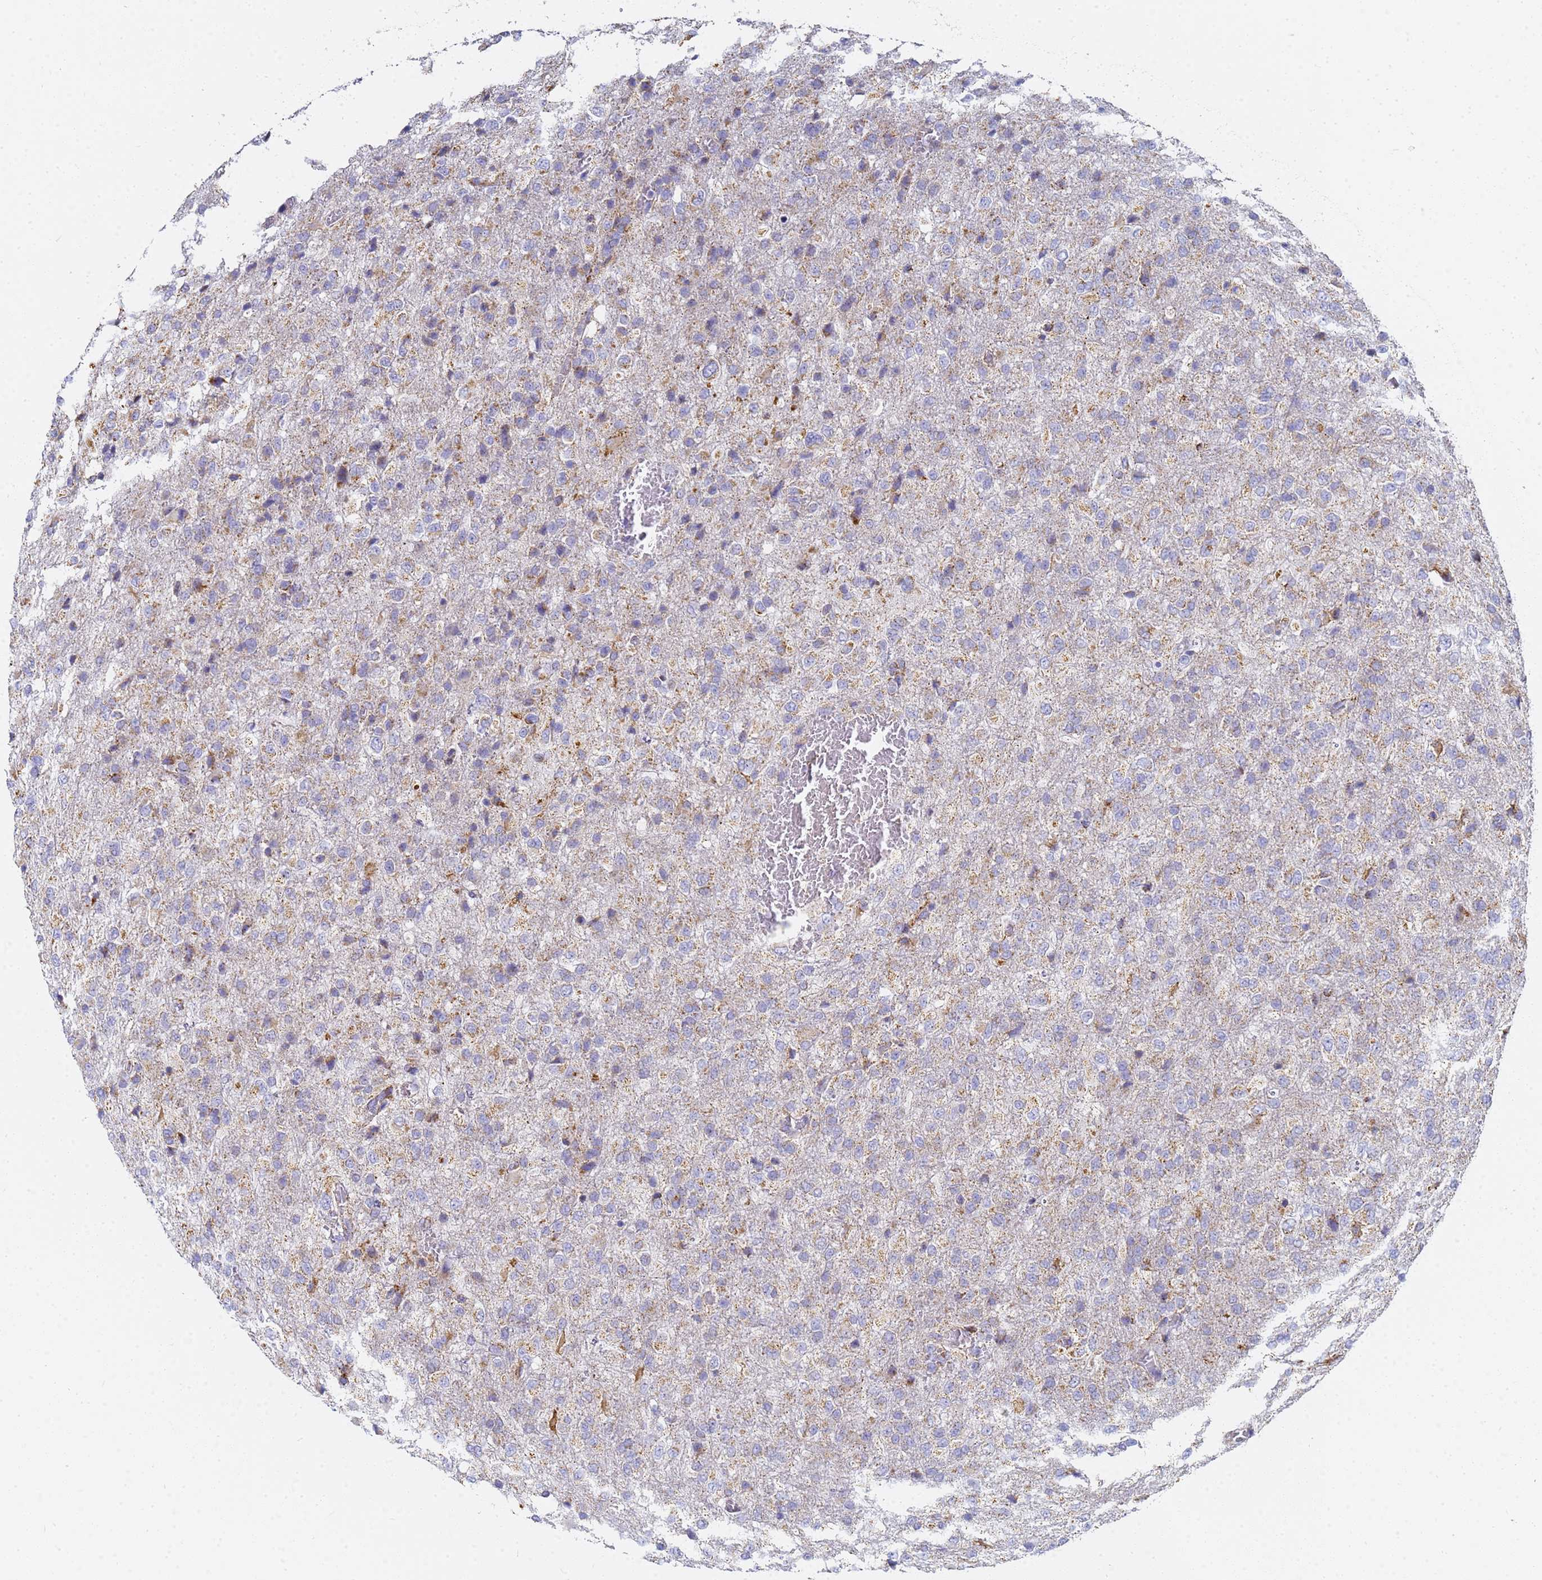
{"staining": {"intensity": "weak", "quantity": "<25%", "location": "cytoplasmic/membranous"}, "tissue": "glioma", "cell_type": "Tumor cells", "image_type": "cancer", "snomed": [{"axis": "morphology", "description": "Glioma, malignant, High grade"}, {"axis": "topography", "description": "Brain"}], "caption": "Immunohistochemistry micrograph of human glioma stained for a protein (brown), which displays no staining in tumor cells. The staining was performed using DAB to visualize the protein expression in brown, while the nuclei were stained in blue with hematoxylin (Magnification: 20x).", "gene": "CNIH4", "patient": {"sex": "female", "age": 74}}